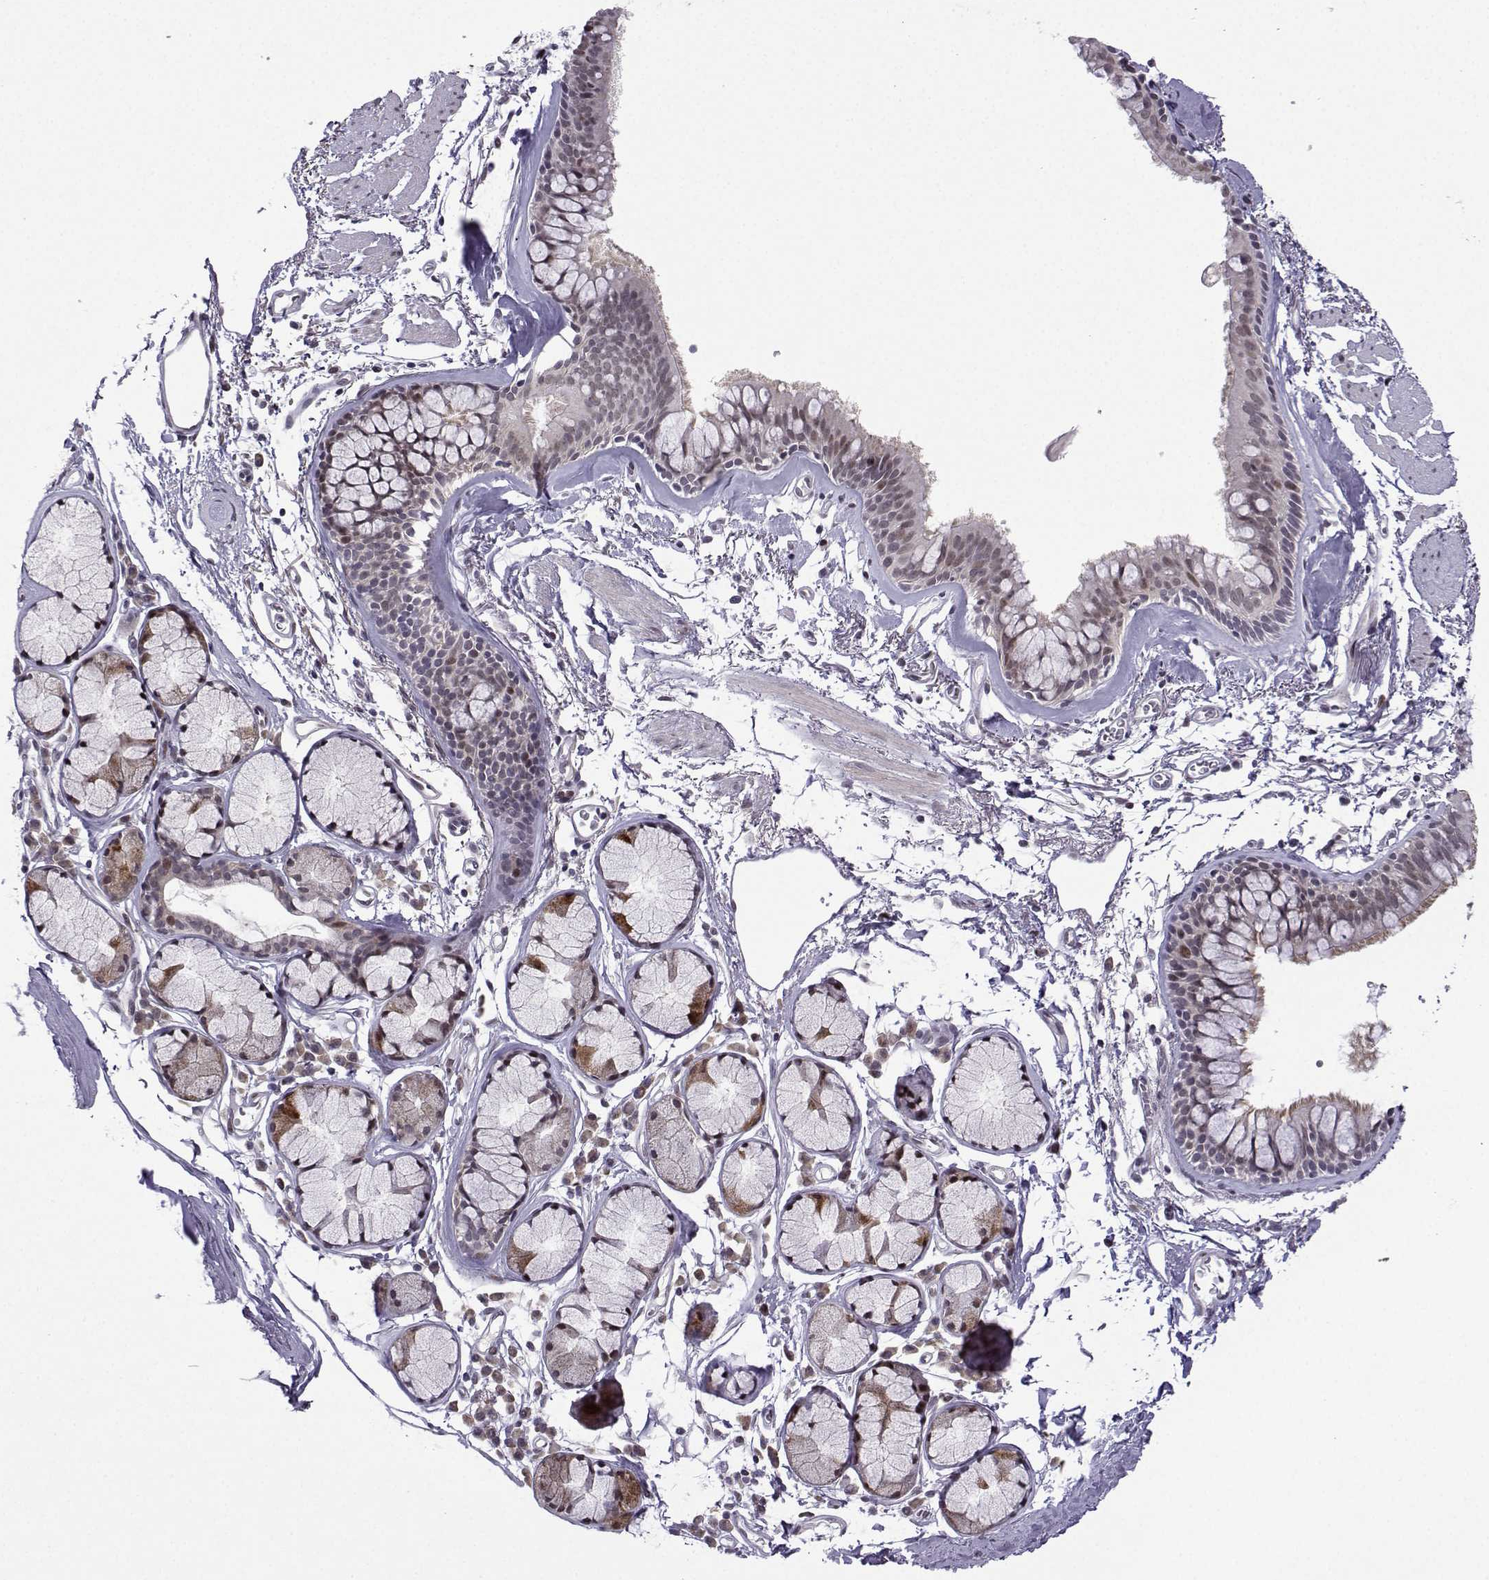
{"staining": {"intensity": "weak", "quantity": "<25%", "location": "nuclear"}, "tissue": "bronchus", "cell_type": "Respiratory epithelial cells", "image_type": "normal", "snomed": [{"axis": "morphology", "description": "Normal tissue, NOS"}, {"axis": "morphology", "description": "Squamous cell carcinoma, NOS"}, {"axis": "topography", "description": "Cartilage tissue"}, {"axis": "topography", "description": "Bronchus"}], "caption": "Human bronchus stained for a protein using IHC shows no staining in respiratory epithelial cells.", "gene": "FGF3", "patient": {"sex": "male", "age": 72}}